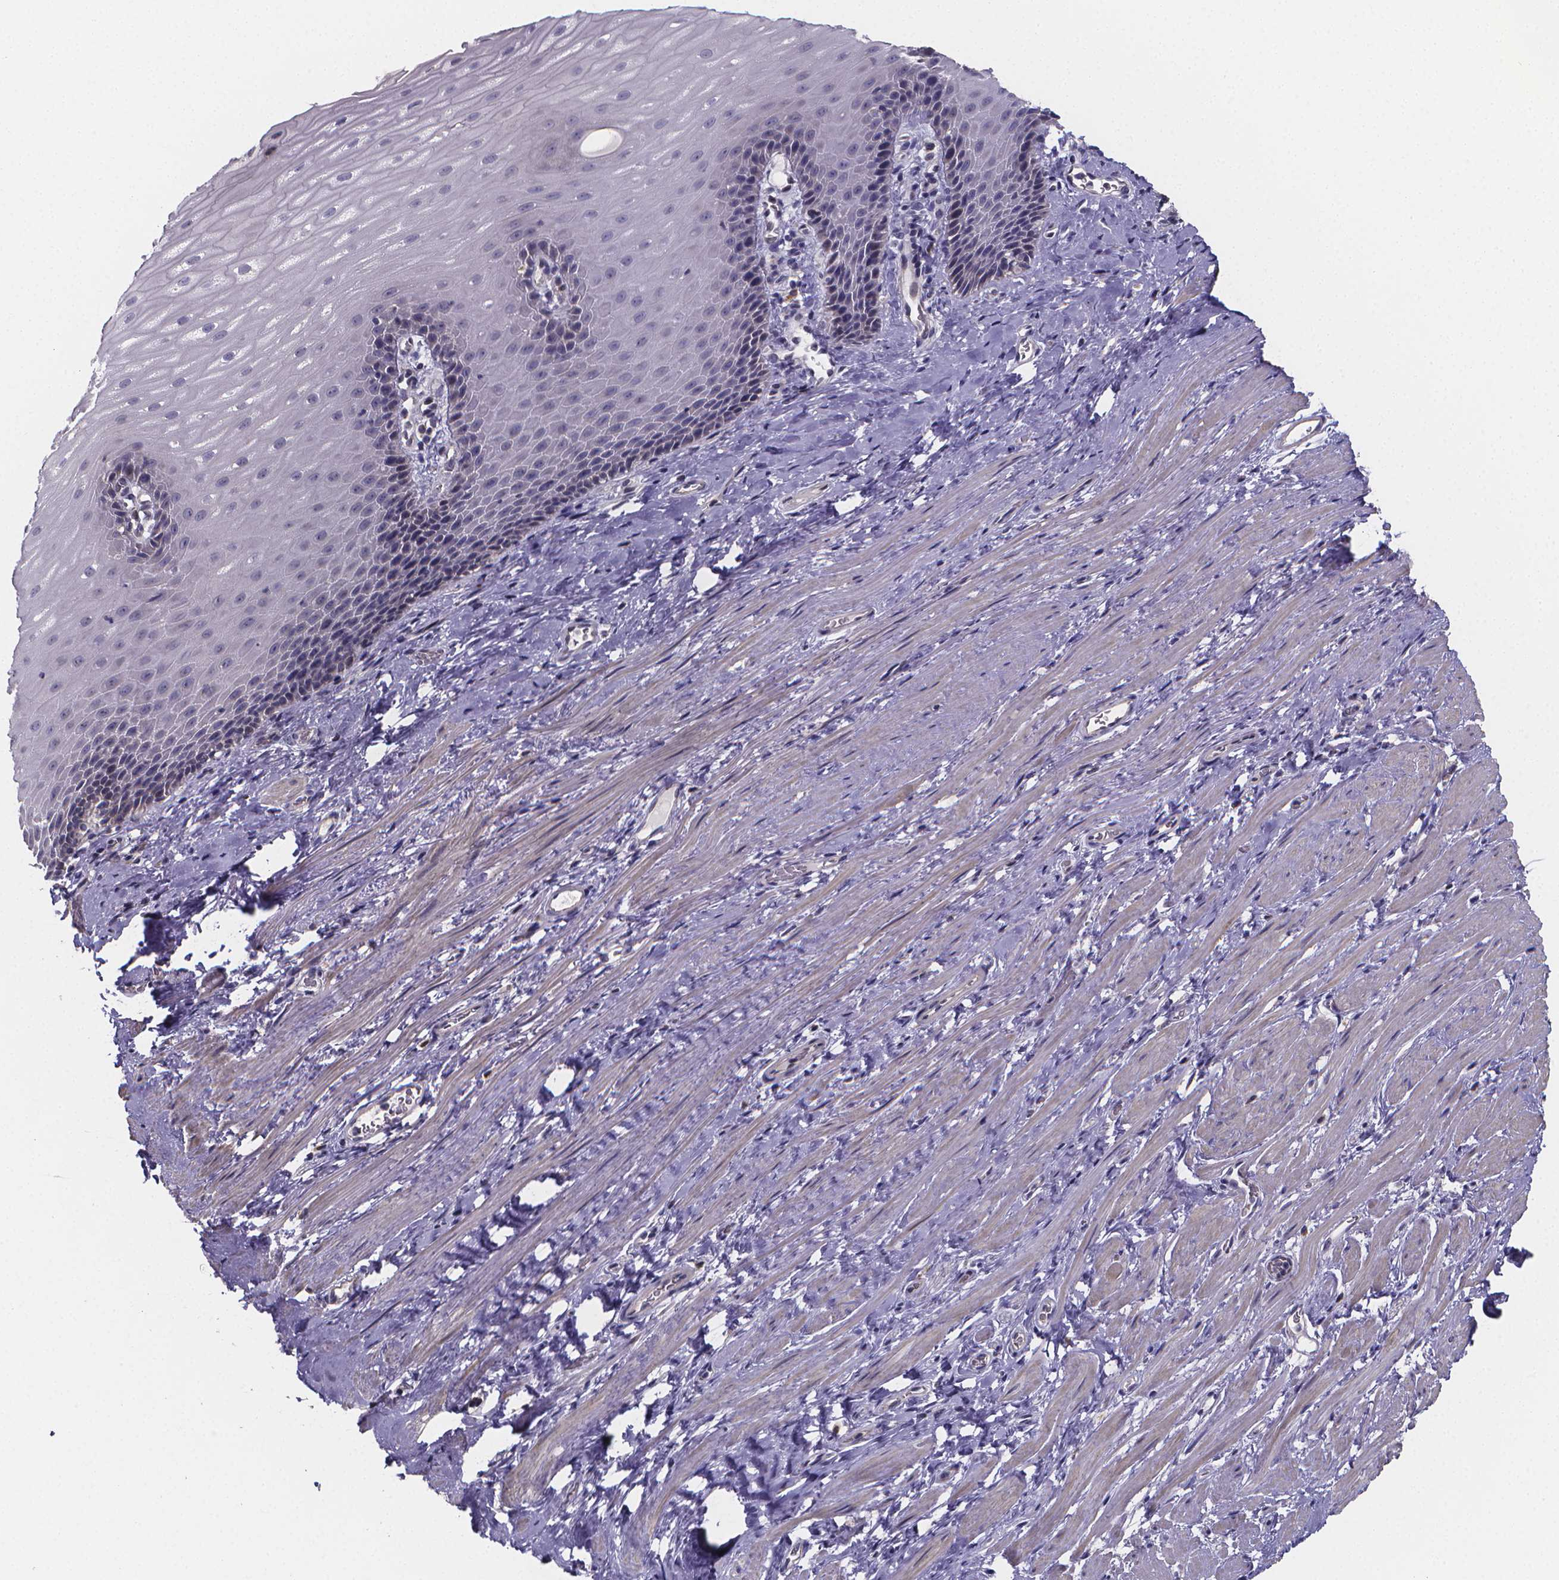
{"staining": {"intensity": "negative", "quantity": "none", "location": "none"}, "tissue": "esophagus", "cell_type": "Squamous epithelial cells", "image_type": "normal", "snomed": [{"axis": "morphology", "description": "Normal tissue, NOS"}, {"axis": "topography", "description": "Esophagus"}], "caption": "Image shows no significant protein expression in squamous epithelial cells of unremarkable esophagus. (DAB (3,3'-diaminobenzidine) IHC with hematoxylin counter stain).", "gene": "PAH", "patient": {"sex": "male", "age": 64}}